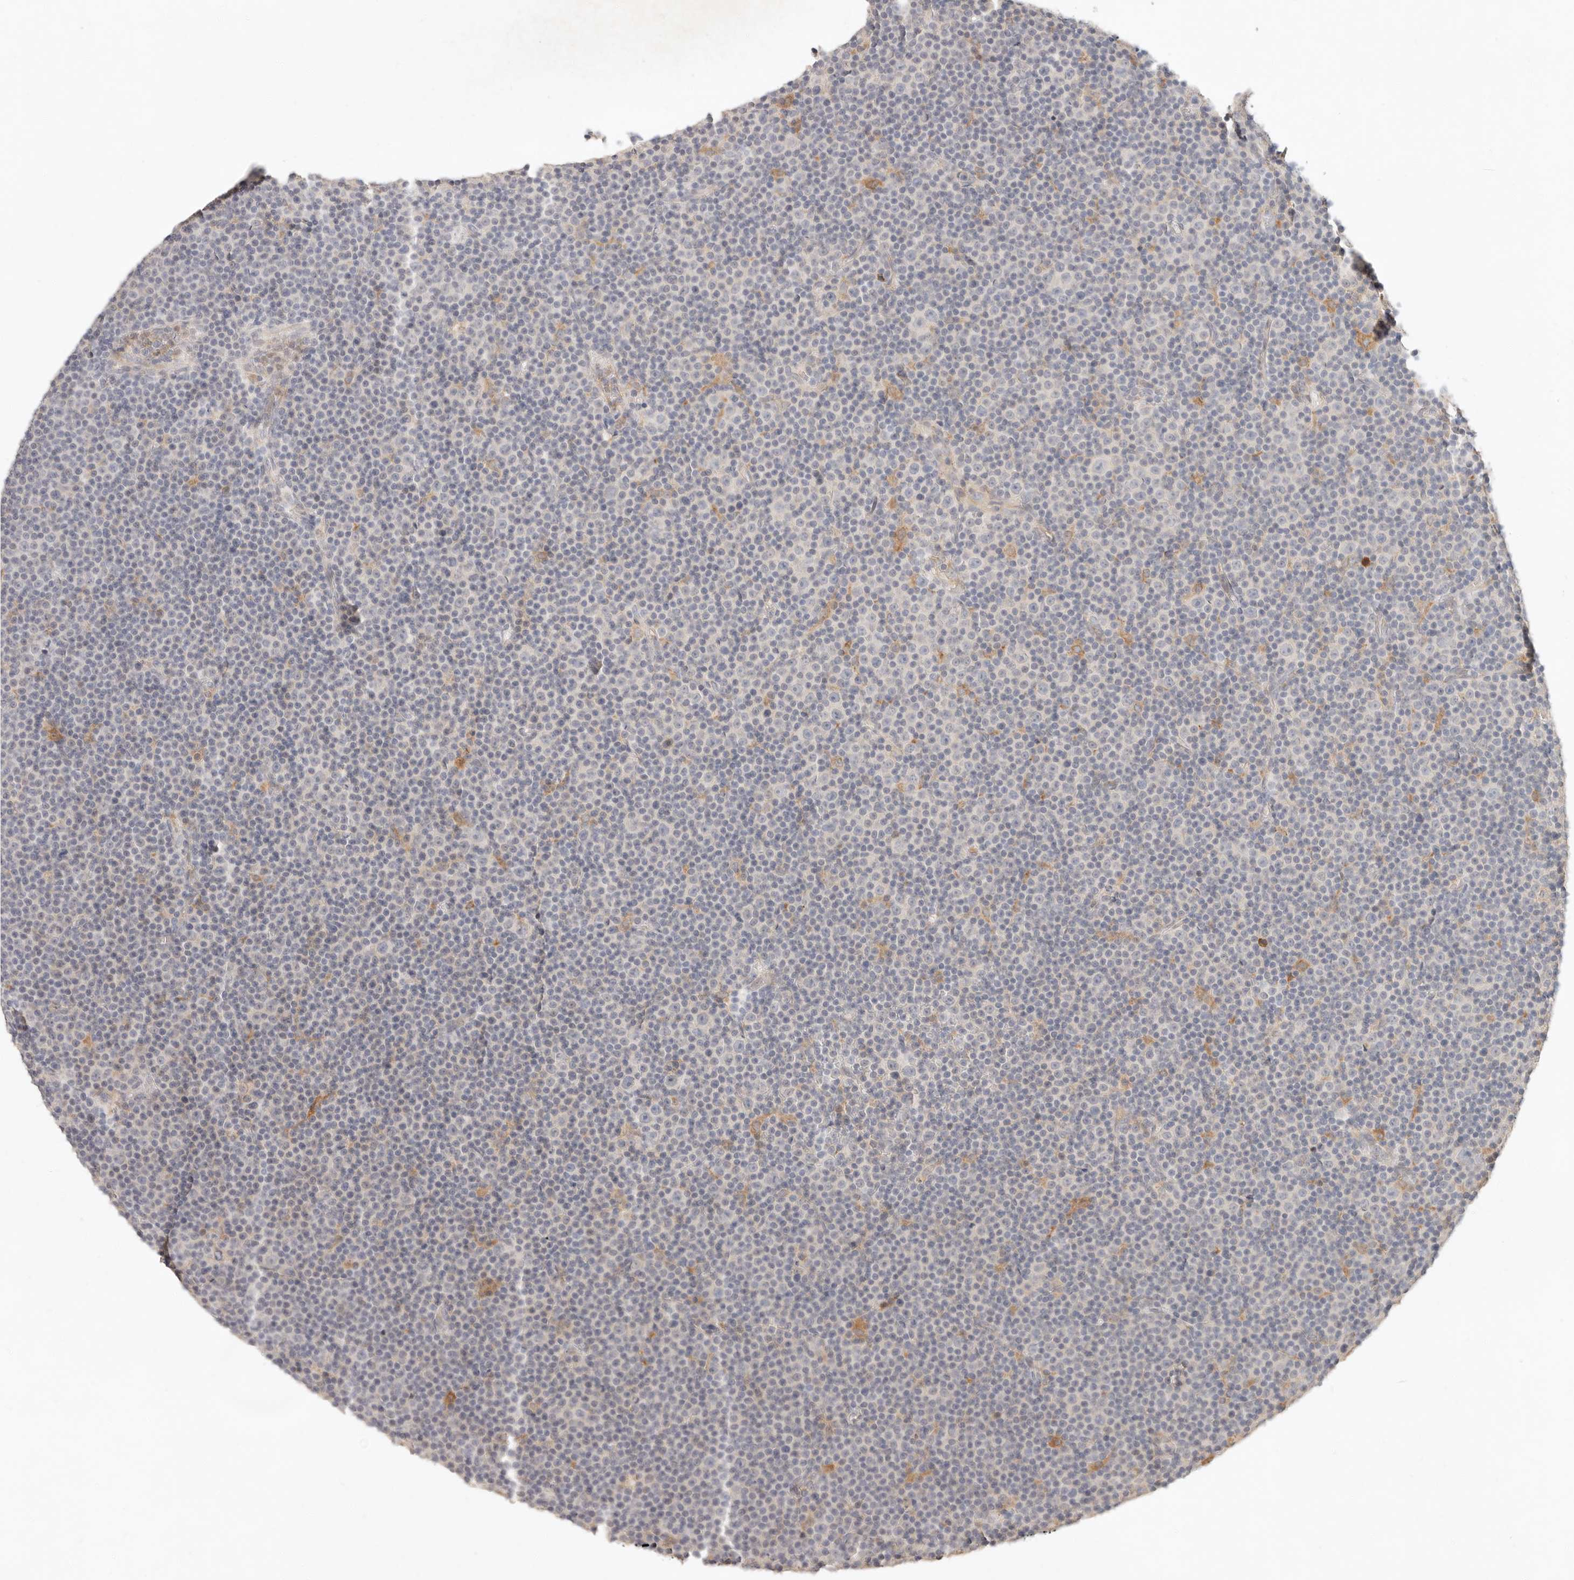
{"staining": {"intensity": "negative", "quantity": "none", "location": "none"}, "tissue": "lymphoma", "cell_type": "Tumor cells", "image_type": "cancer", "snomed": [{"axis": "morphology", "description": "Malignant lymphoma, non-Hodgkin's type, Low grade"}, {"axis": "topography", "description": "Lymph node"}], "caption": "The image displays no significant staining in tumor cells of lymphoma. (DAB (3,3'-diaminobenzidine) immunohistochemistry with hematoxylin counter stain).", "gene": "ARHGEF10L", "patient": {"sex": "female", "age": 67}}